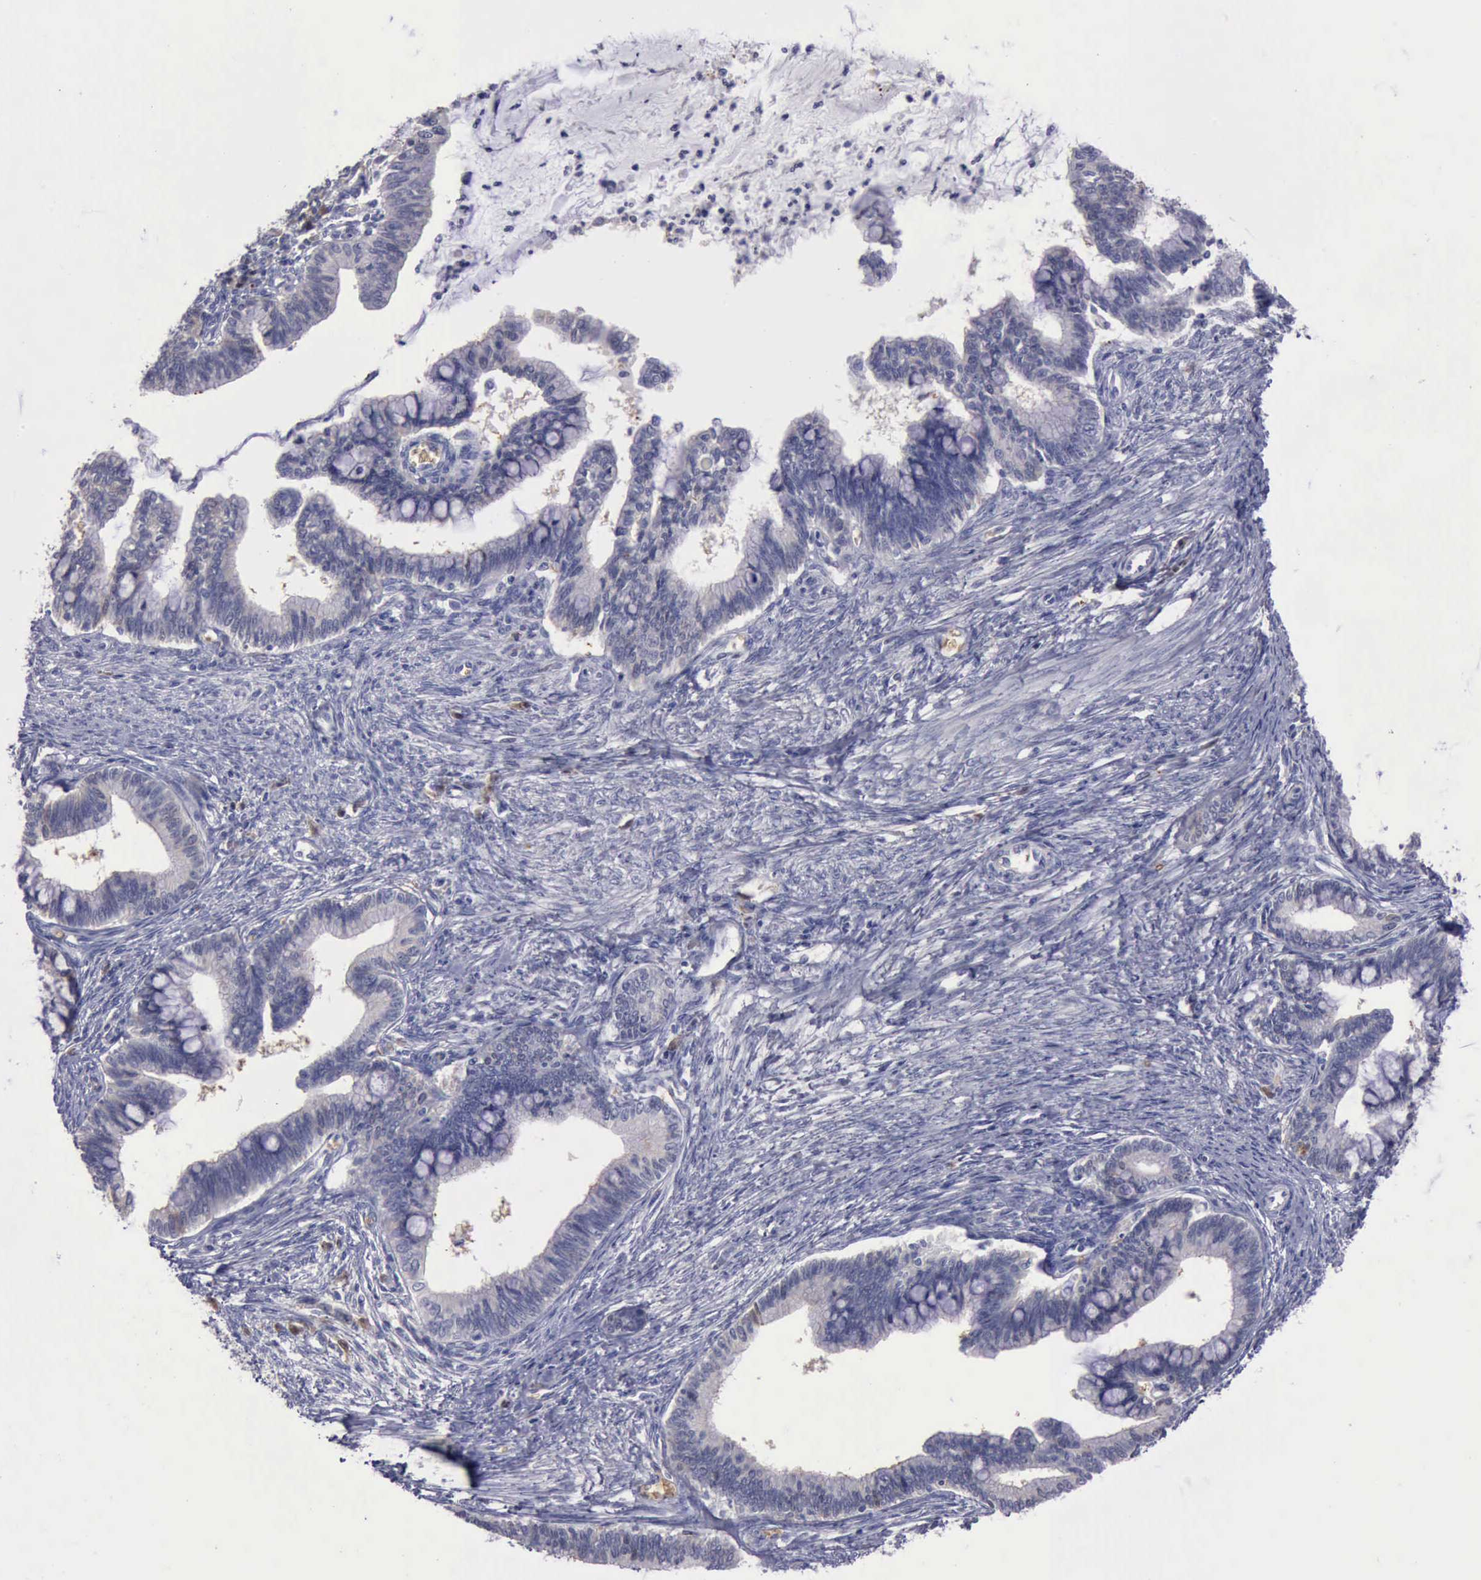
{"staining": {"intensity": "negative", "quantity": "none", "location": "none"}, "tissue": "cervical cancer", "cell_type": "Tumor cells", "image_type": "cancer", "snomed": [{"axis": "morphology", "description": "Adenocarcinoma, NOS"}, {"axis": "topography", "description": "Cervix"}], "caption": "IHC of human cervical adenocarcinoma exhibits no expression in tumor cells.", "gene": "CEP128", "patient": {"sex": "female", "age": 36}}